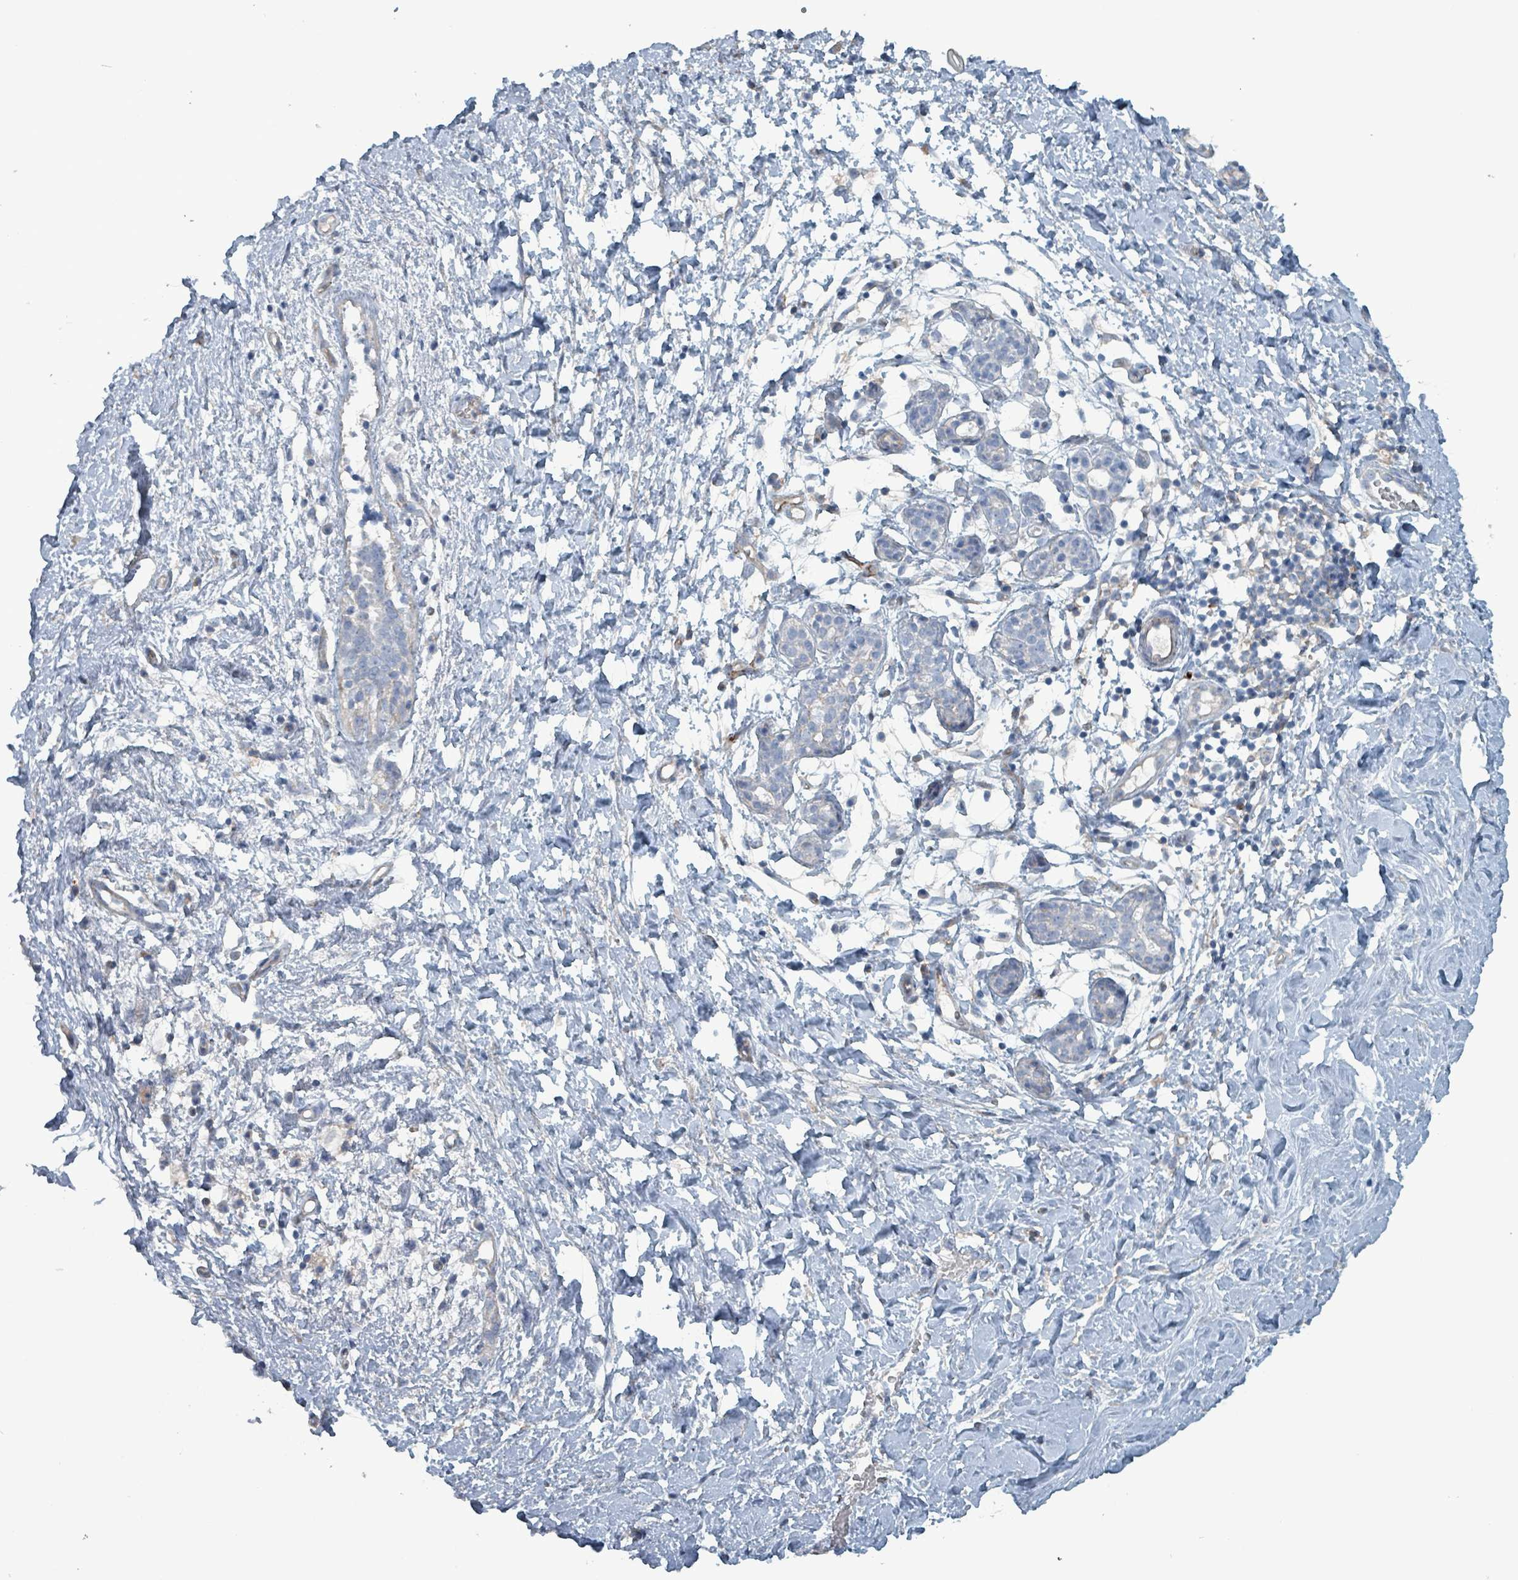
{"staining": {"intensity": "negative", "quantity": "none", "location": "none"}, "tissue": "breast", "cell_type": "Adipocytes", "image_type": "normal", "snomed": [{"axis": "morphology", "description": "Normal tissue, NOS"}, {"axis": "topography", "description": "Breast"}], "caption": "Breast stained for a protein using immunohistochemistry demonstrates no expression adipocytes.", "gene": "TAAR5", "patient": {"sex": "female", "age": 27}}